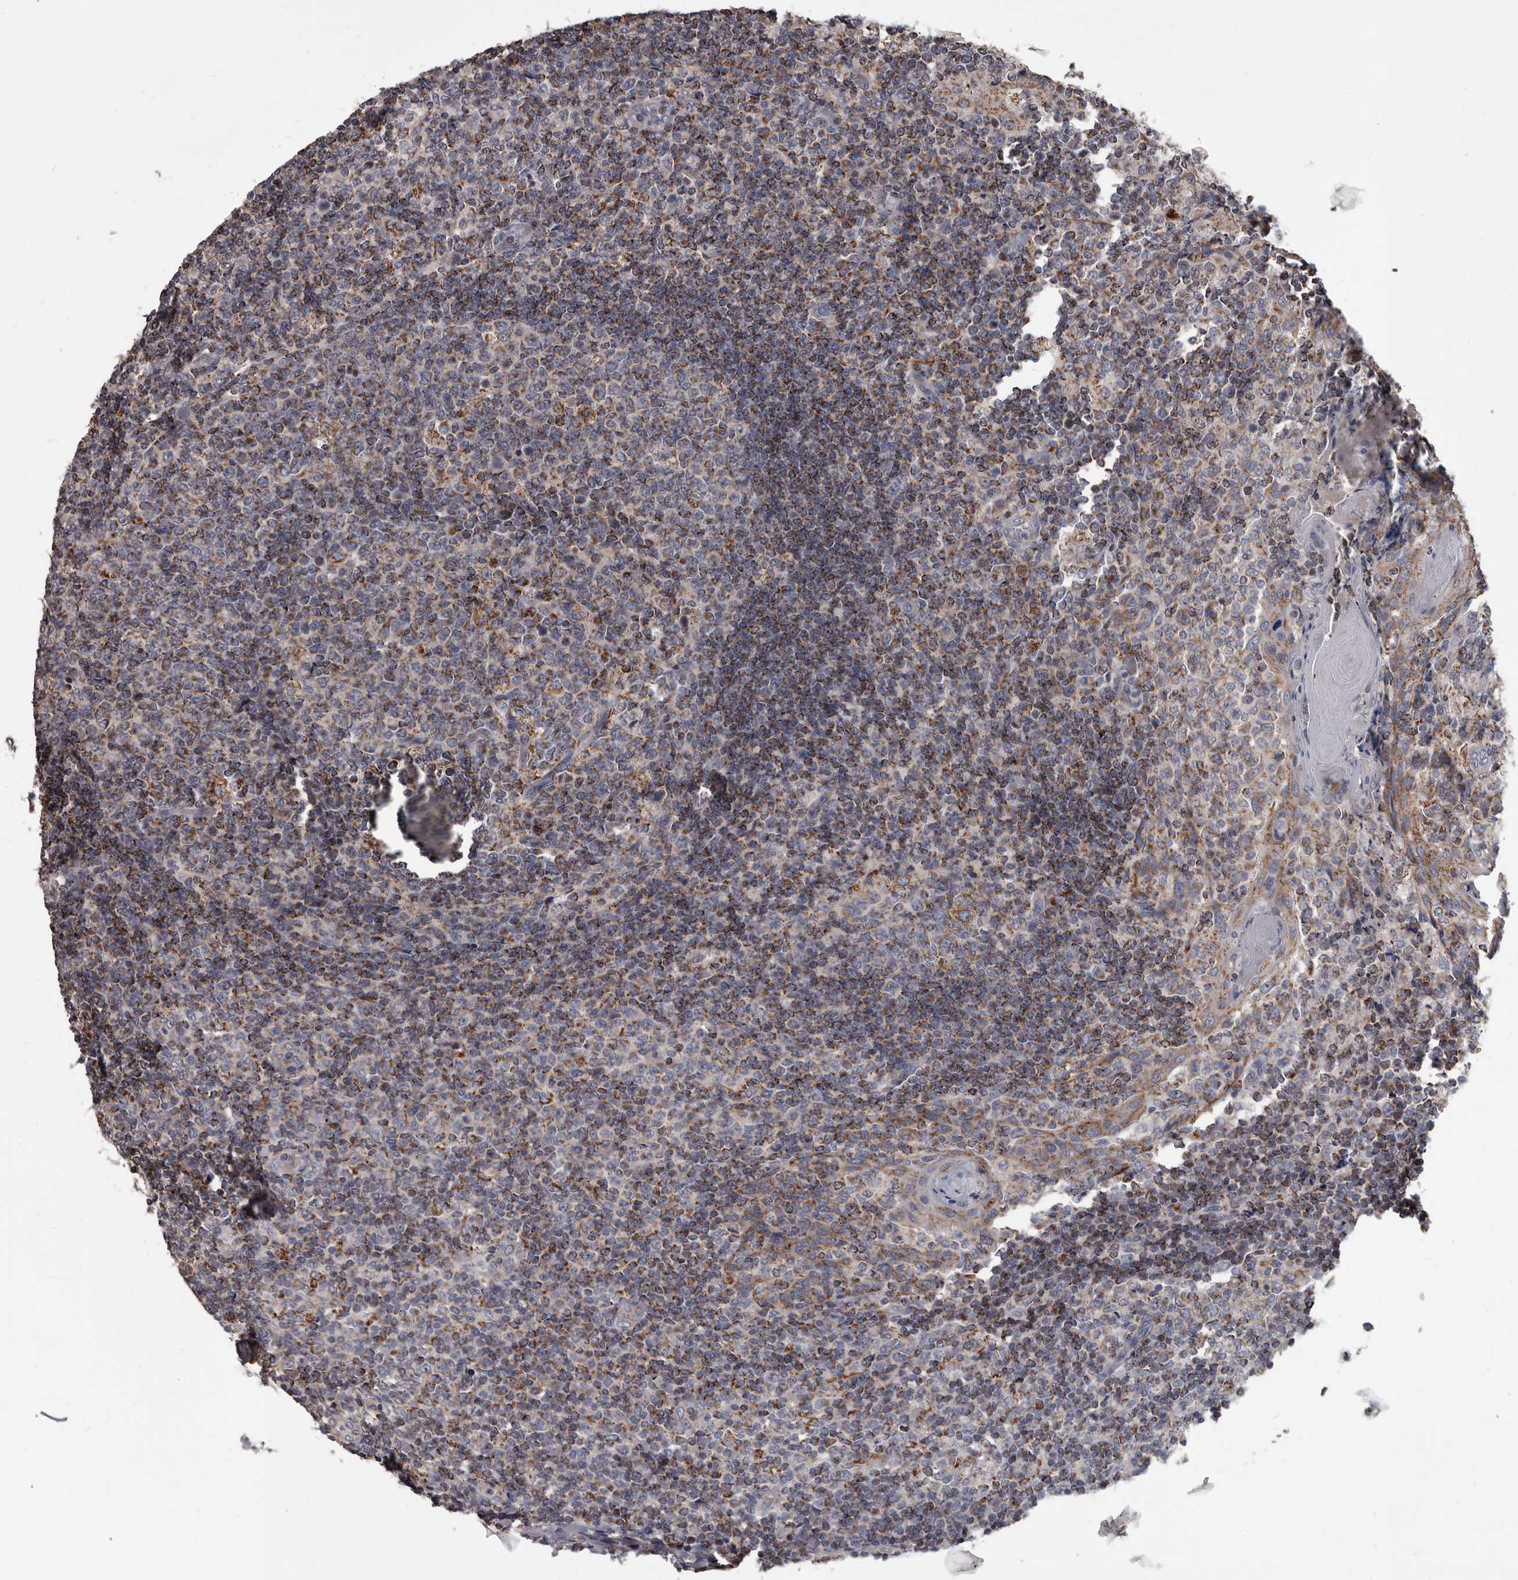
{"staining": {"intensity": "strong", "quantity": "25%-75%", "location": "cytoplasmic/membranous"}, "tissue": "tonsil", "cell_type": "Germinal center cells", "image_type": "normal", "snomed": [{"axis": "morphology", "description": "Normal tissue, NOS"}, {"axis": "topography", "description": "Tonsil"}], "caption": "This histopathology image demonstrates immunohistochemistry staining of normal tonsil, with high strong cytoplasmic/membranous positivity in approximately 25%-75% of germinal center cells.", "gene": "ALDH5A1", "patient": {"sex": "female", "age": 19}}